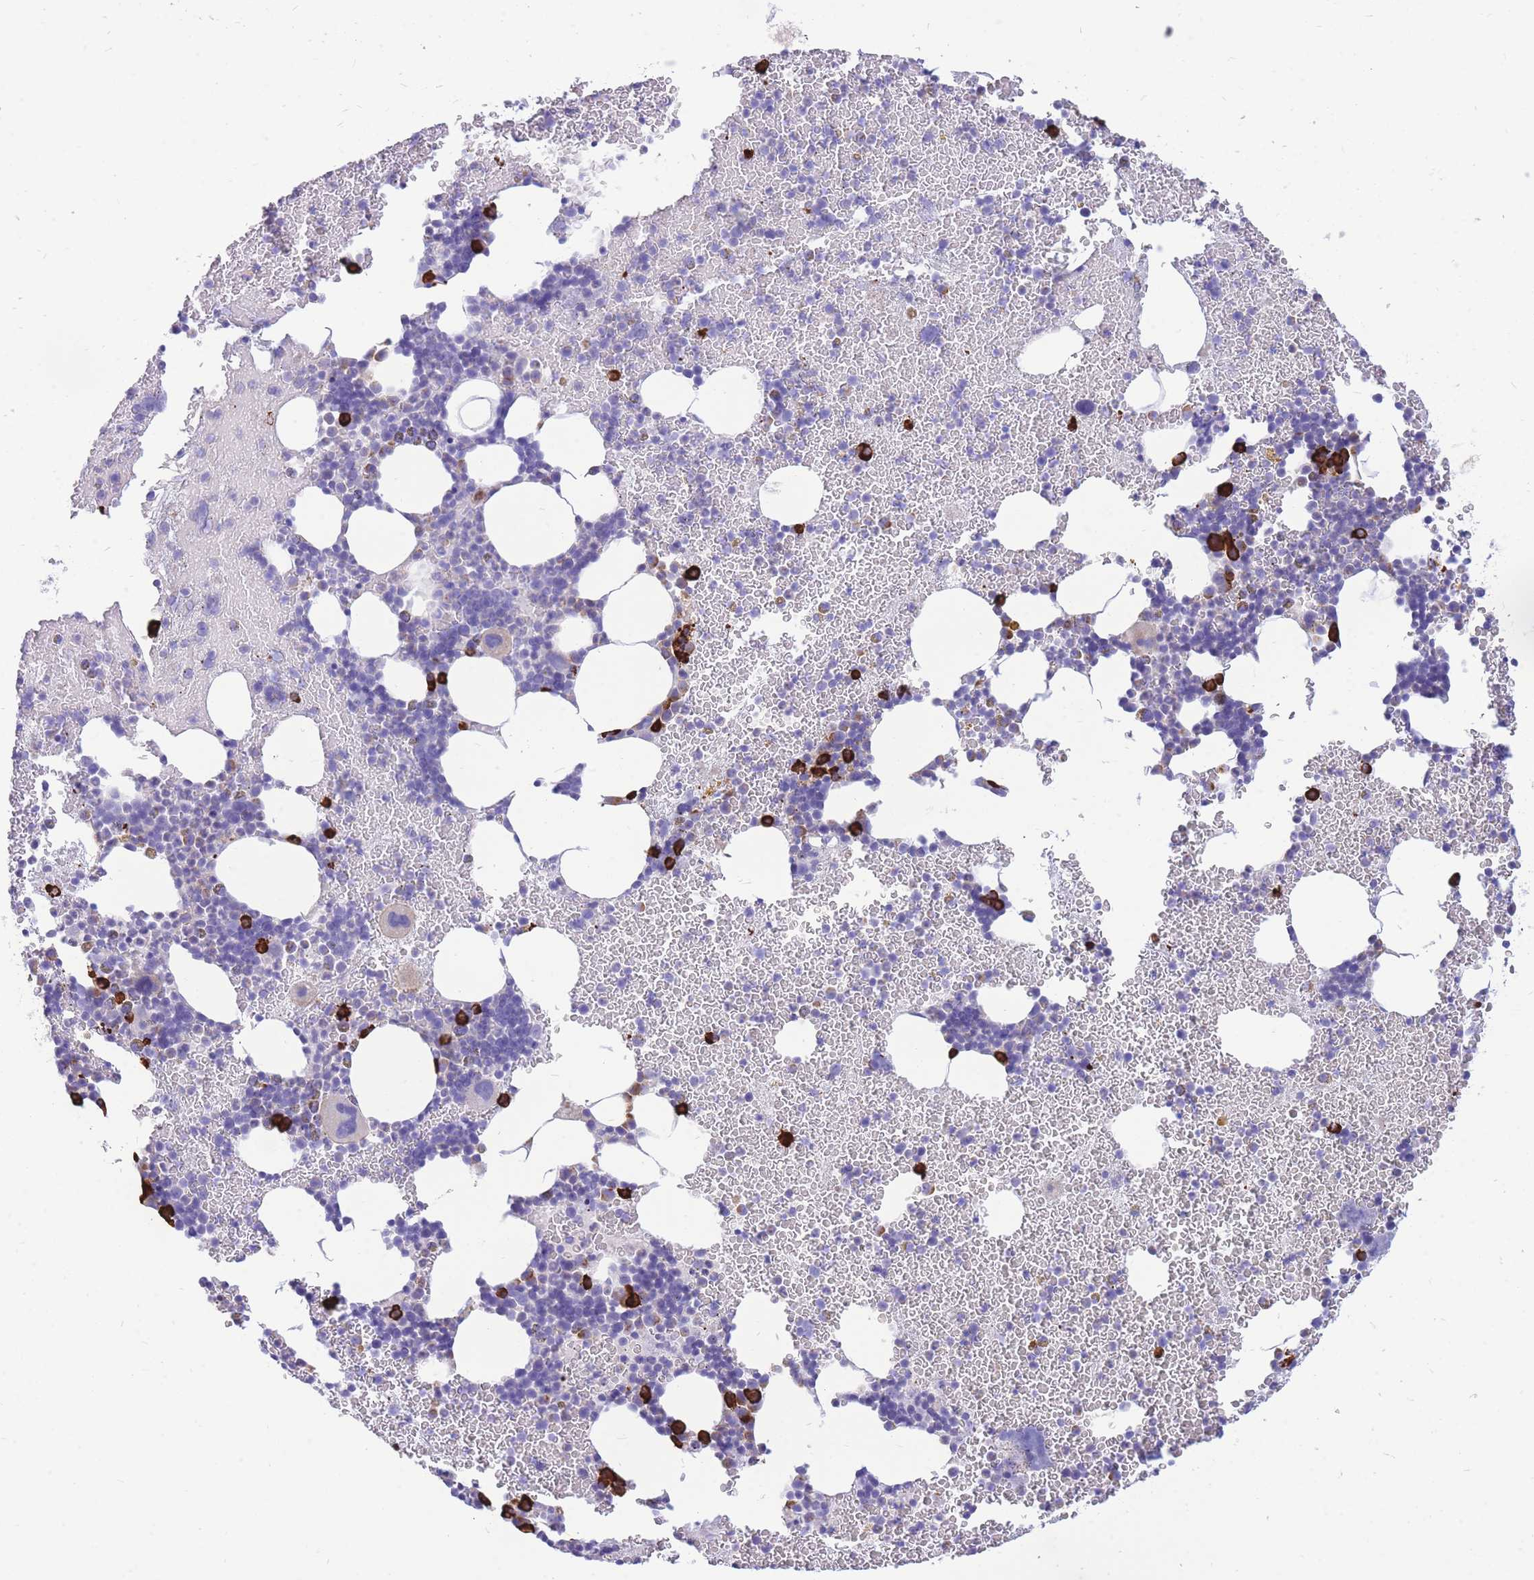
{"staining": {"intensity": "strong", "quantity": "<25%", "location": "cytoplasmic/membranous"}, "tissue": "bone marrow", "cell_type": "Hematopoietic cells", "image_type": "normal", "snomed": [{"axis": "morphology", "description": "Normal tissue, NOS"}, {"axis": "topography", "description": "Bone marrow"}], "caption": "Hematopoietic cells display medium levels of strong cytoplasmic/membranous positivity in about <25% of cells in unremarkable bone marrow.", "gene": "ZFP62", "patient": {"sex": "male", "age": 26}}